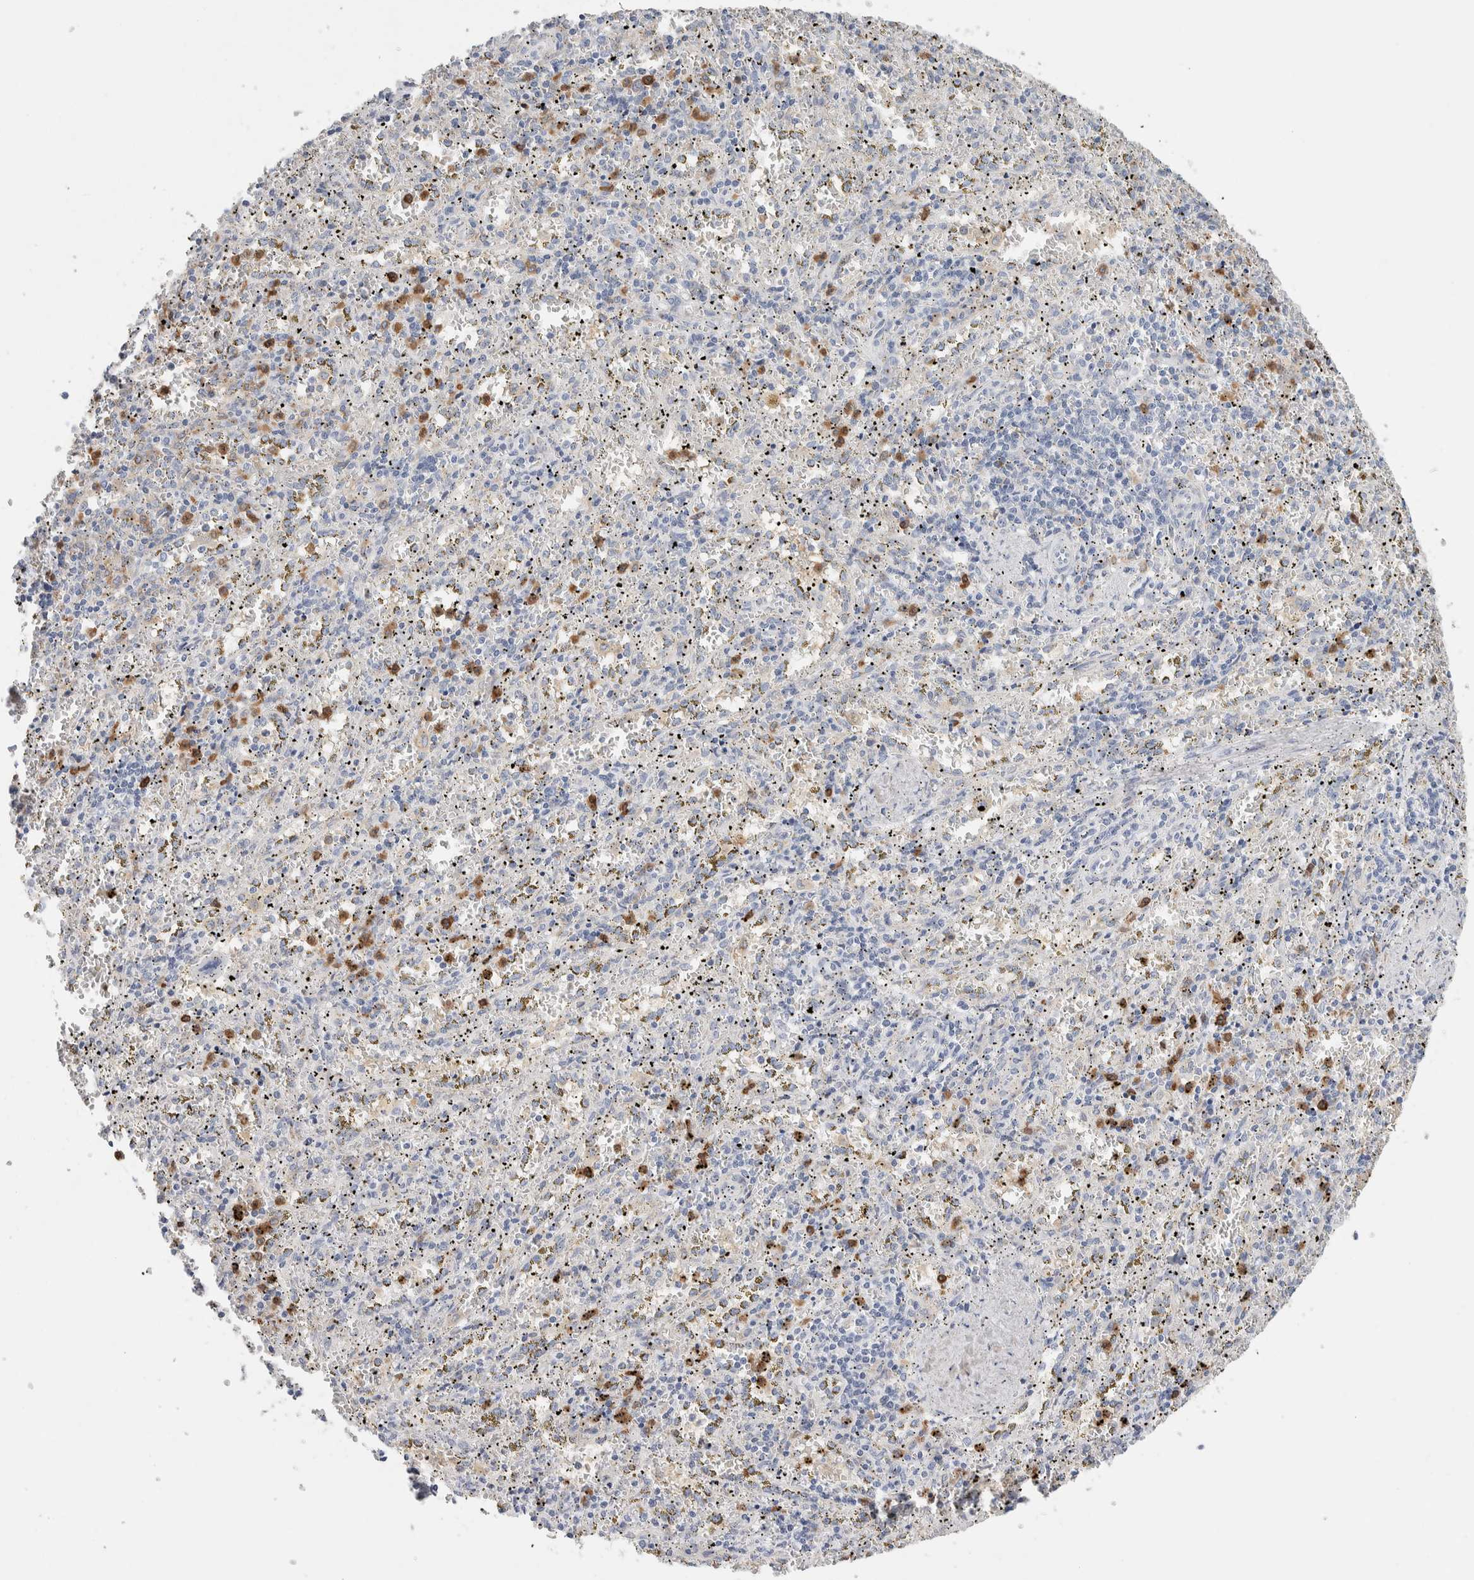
{"staining": {"intensity": "moderate", "quantity": "25%-75%", "location": "cytoplasmic/membranous"}, "tissue": "spleen", "cell_type": "Cells in red pulp", "image_type": "normal", "snomed": [{"axis": "morphology", "description": "Normal tissue, NOS"}, {"axis": "topography", "description": "Spleen"}], "caption": "Immunohistochemical staining of normal human spleen demonstrates medium levels of moderate cytoplasmic/membranous positivity in approximately 25%-75% of cells in red pulp. The staining was performed using DAB, with brown indicating positive protein expression. Nuclei are stained blue with hematoxylin.", "gene": "NCF2", "patient": {"sex": "male", "age": 11}}